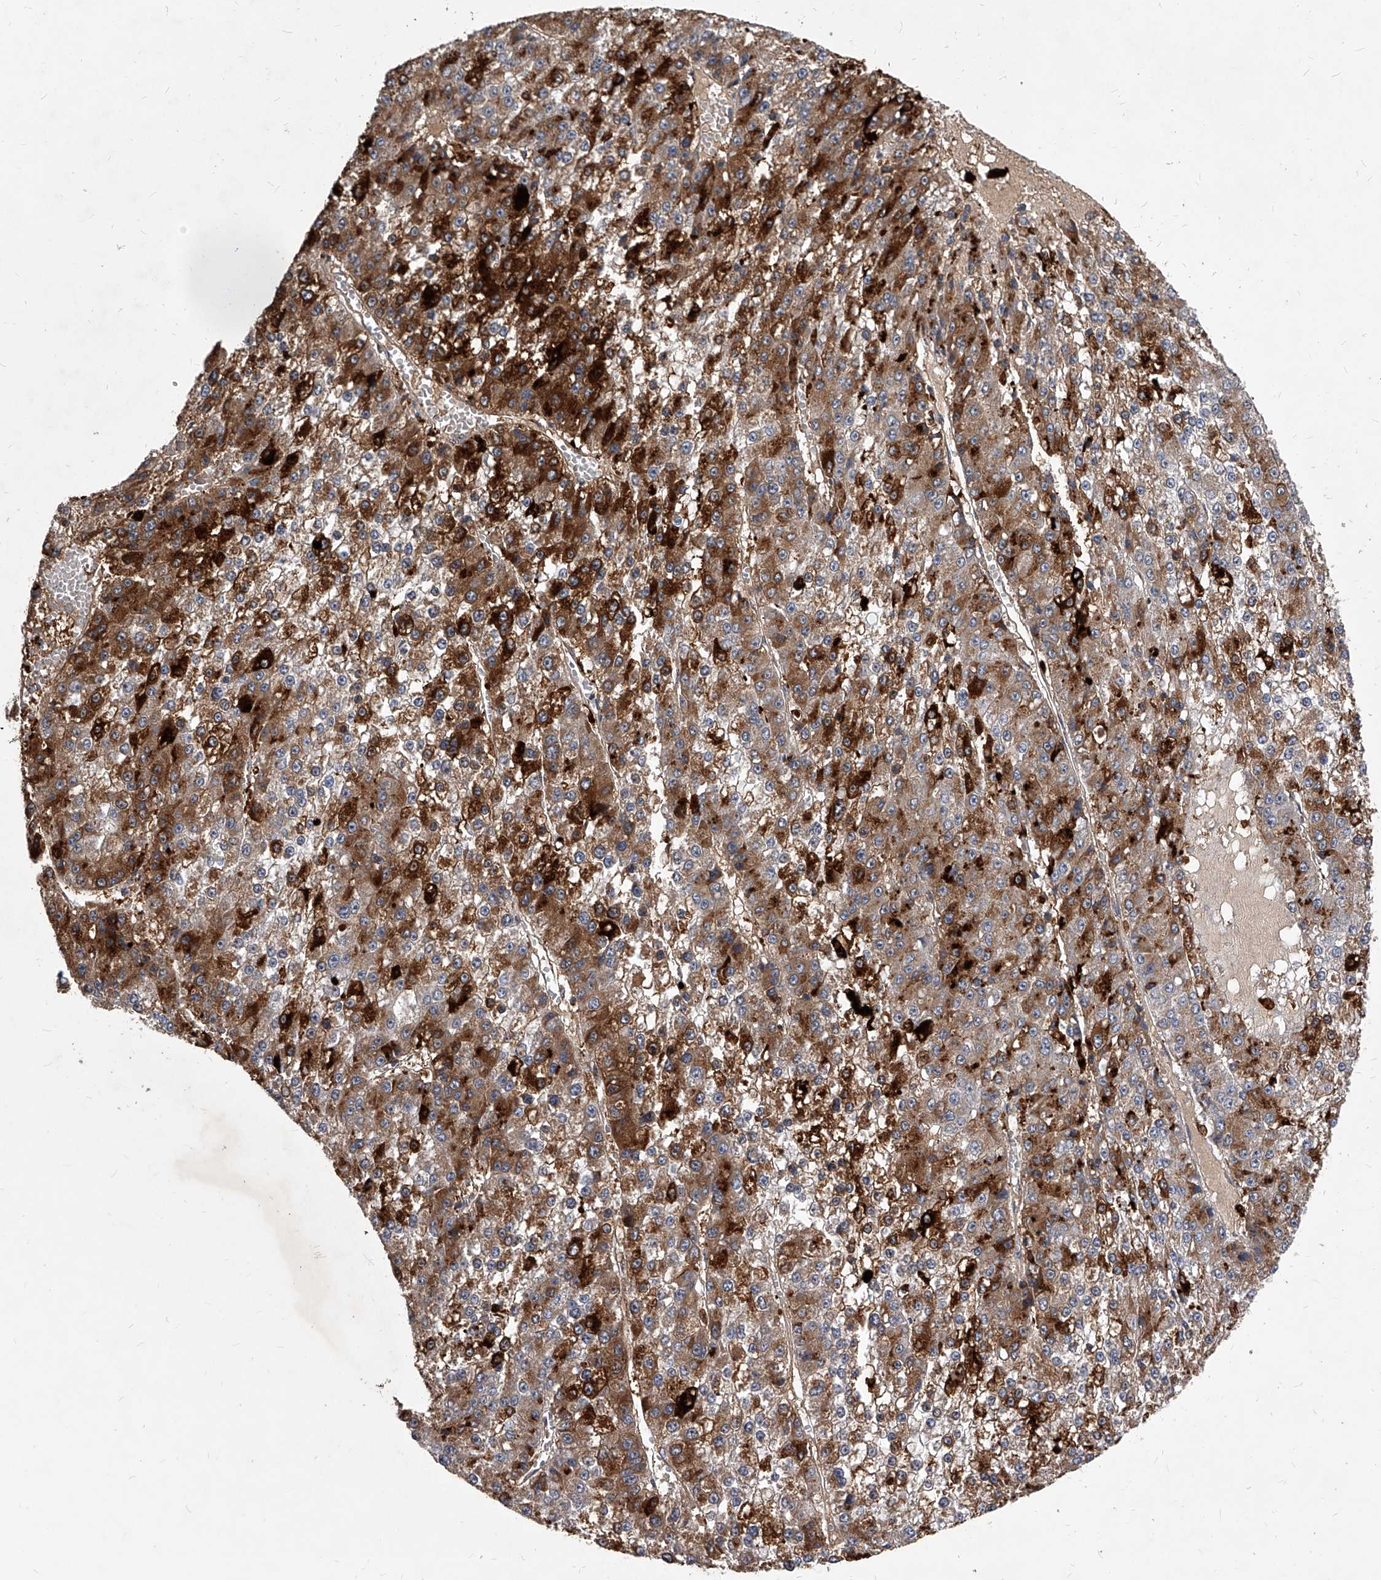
{"staining": {"intensity": "strong", "quantity": "25%-75%", "location": "cytoplasmic/membranous"}, "tissue": "liver cancer", "cell_type": "Tumor cells", "image_type": "cancer", "snomed": [{"axis": "morphology", "description": "Carcinoma, Hepatocellular, NOS"}, {"axis": "topography", "description": "Liver"}], "caption": "Protein staining of hepatocellular carcinoma (liver) tissue reveals strong cytoplasmic/membranous expression in approximately 25%-75% of tumor cells.", "gene": "SOBP", "patient": {"sex": "female", "age": 73}}